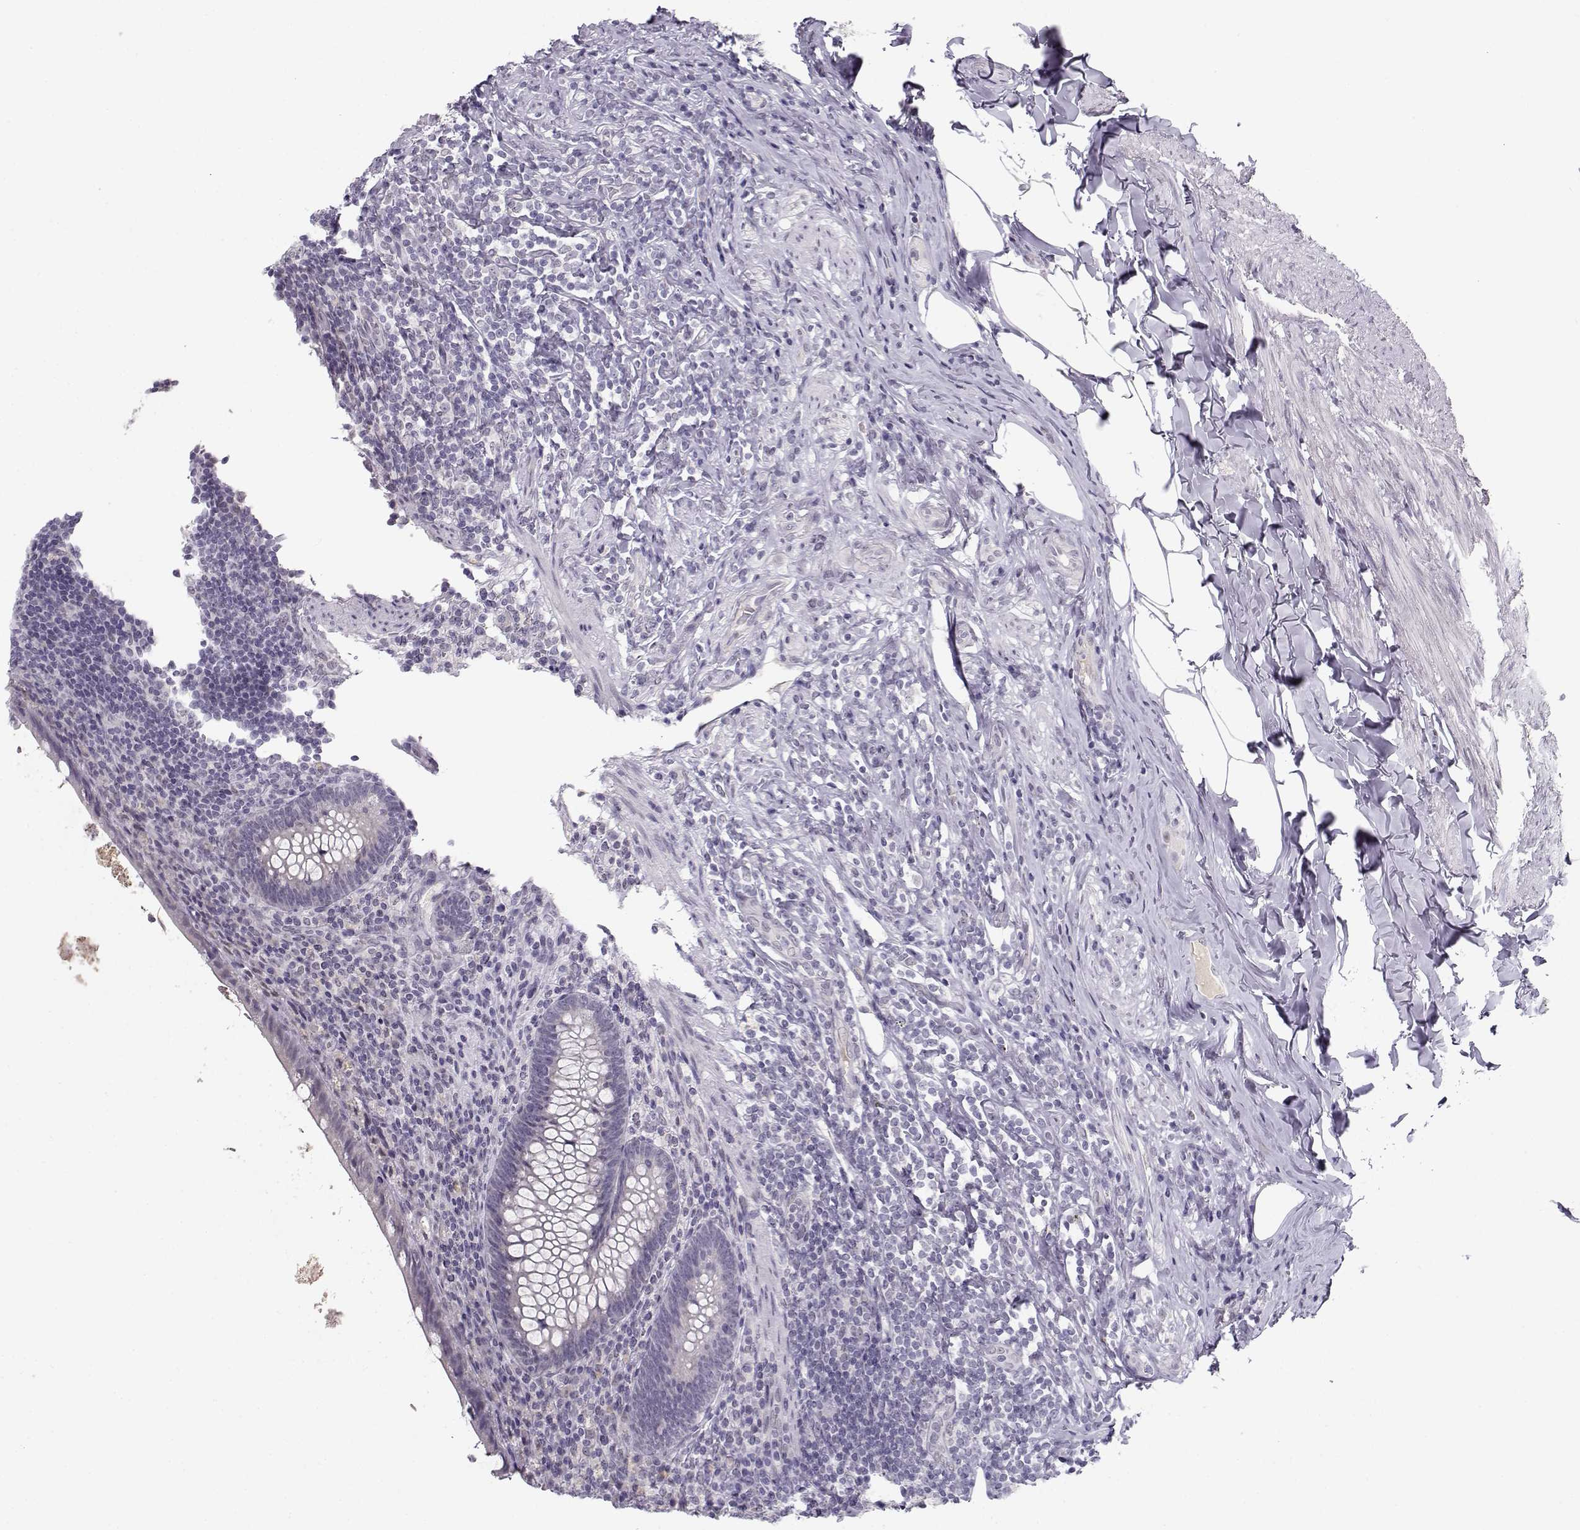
{"staining": {"intensity": "negative", "quantity": "none", "location": "none"}, "tissue": "appendix", "cell_type": "Glandular cells", "image_type": "normal", "snomed": [{"axis": "morphology", "description": "Normal tissue, NOS"}, {"axis": "topography", "description": "Appendix"}], "caption": "This is an immunohistochemistry histopathology image of normal human appendix. There is no expression in glandular cells.", "gene": "C16orf86", "patient": {"sex": "male", "age": 47}}